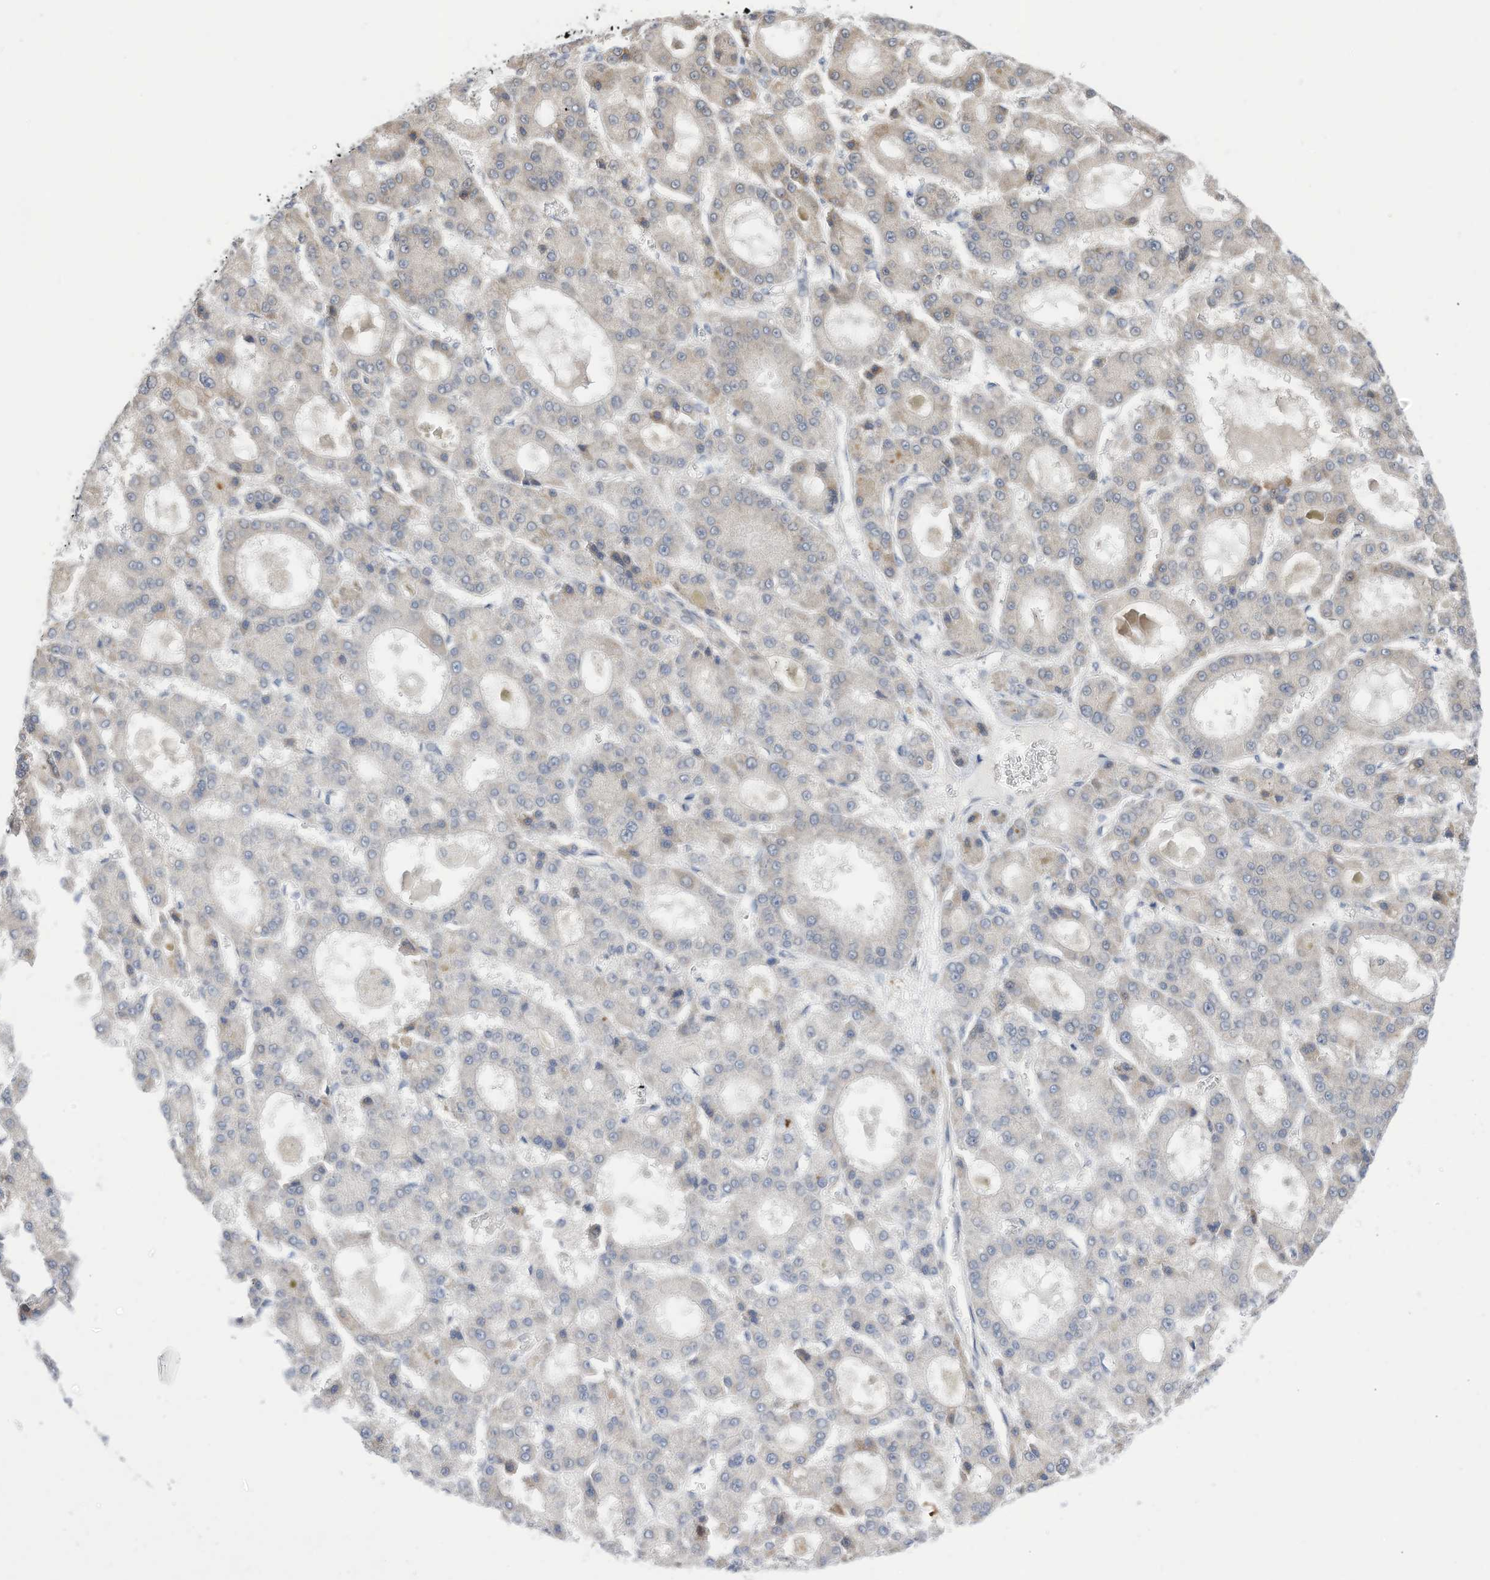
{"staining": {"intensity": "negative", "quantity": "none", "location": "none"}, "tissue": "liver cancer", "cell_type": "Tumor cells", "image_type": "cancer", "snomed": [{"axis": "morphology", "description": "Carcinoma, Hepatocellular, NOS"}, {"axis": "topography", "description": "Liver"}], "caption": "Tumor cells are negative for protein expression in human hepatocellular carcinoma (liver). Brightfield microscopy of immunohistochemistry (IHC) stained with DAB (brown) and hematoxylin (blue), captured at high magnification.", "gene": "ZNF292", "patient": {"sex": "male", "age": 70}}